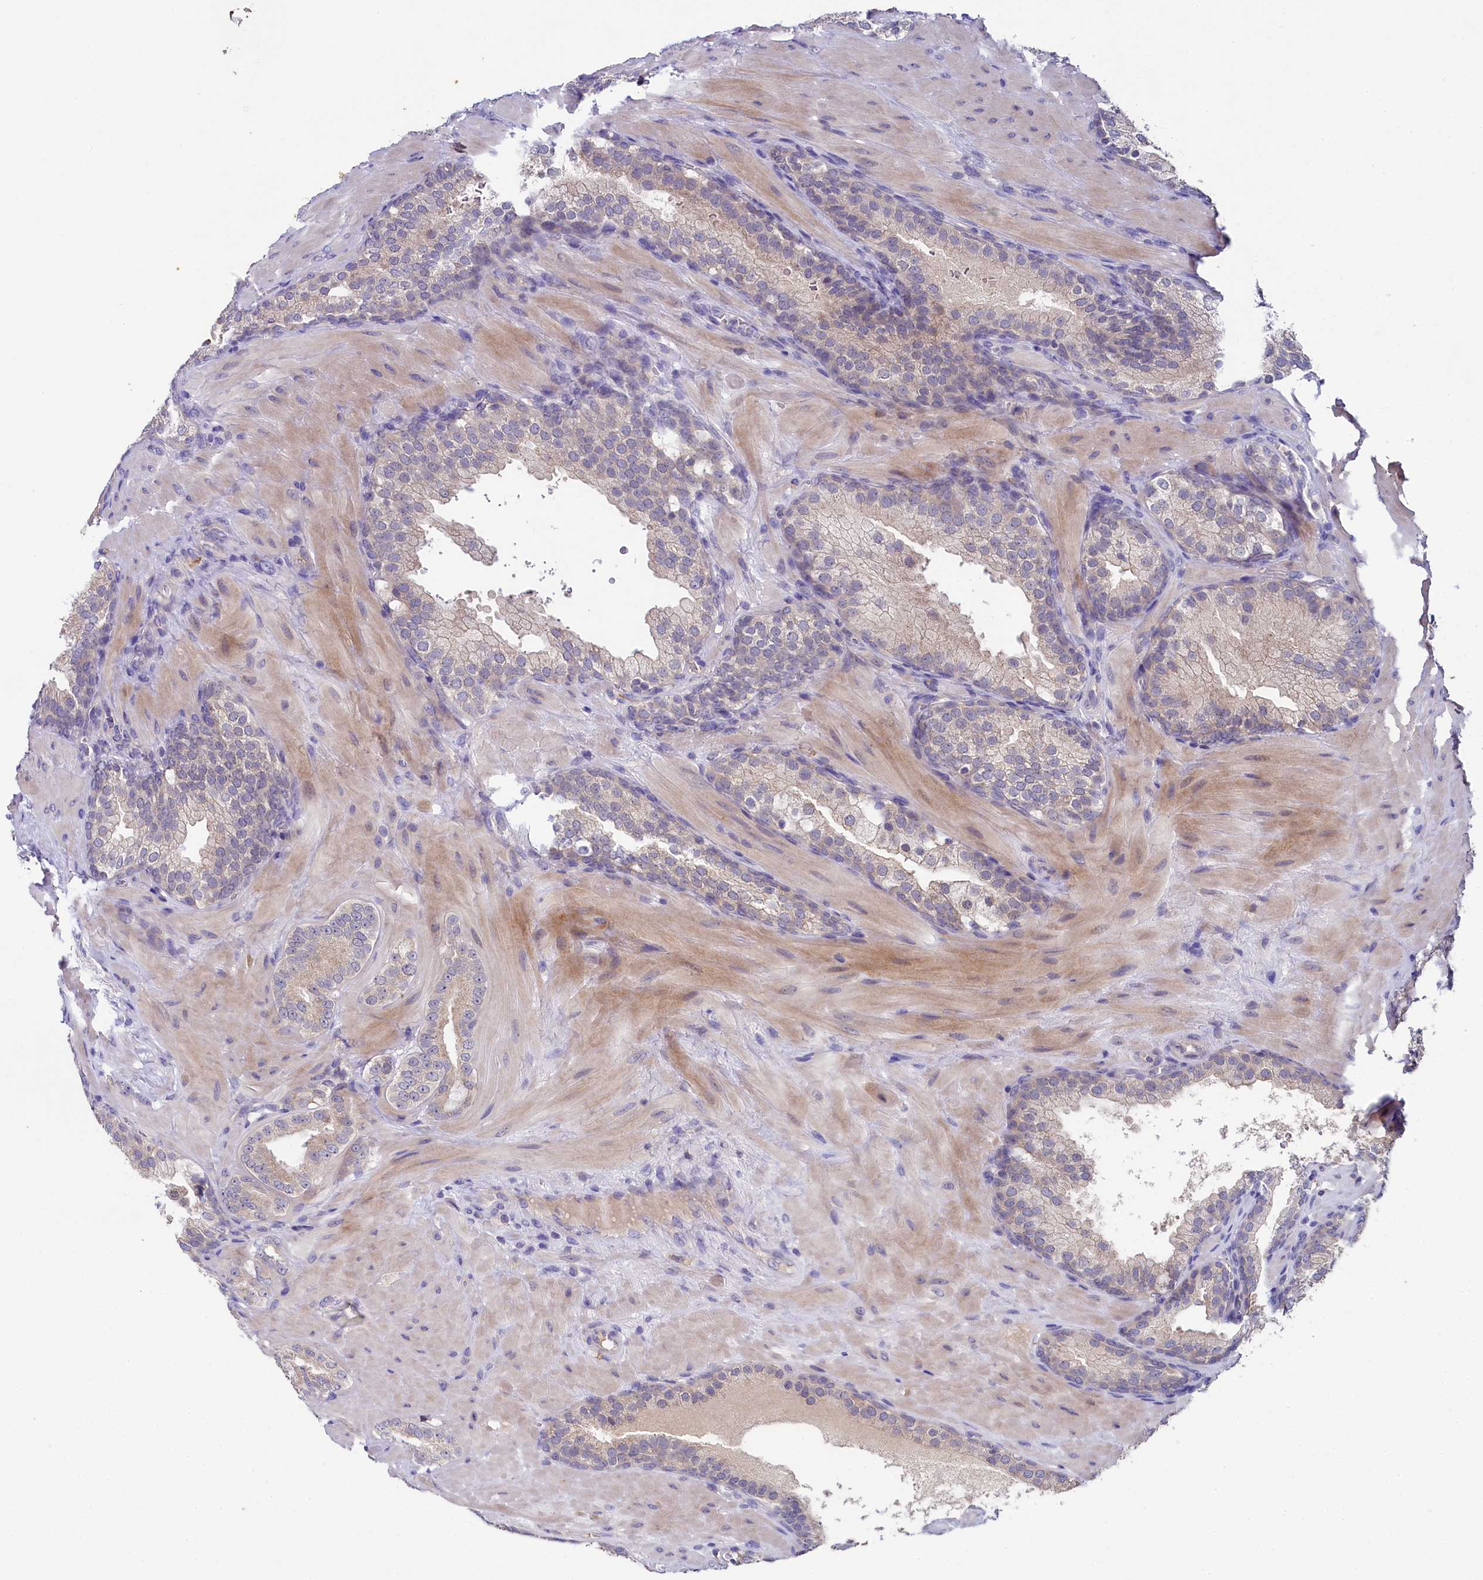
{"staining": {"intensity": "negative", "quantity": "none", "location": "none"}, "tissue": "prostate cancer", "cell_type": "Tumor cells", "image_type": "cancer", "snomed": [{"axis": "morphology", "description": "Adenocarcinoma, High grade"}, {"axis": "topography", "description": "Prostate"}], "caption": "Prostate adenocarcinoma (high-grade) was stained to show a protein in brown. There is no significant expression in tumor cells. Nuclei are stained in blue.", "gene": "SPINK9", "patient": {"sex": "male", "age": 60}}